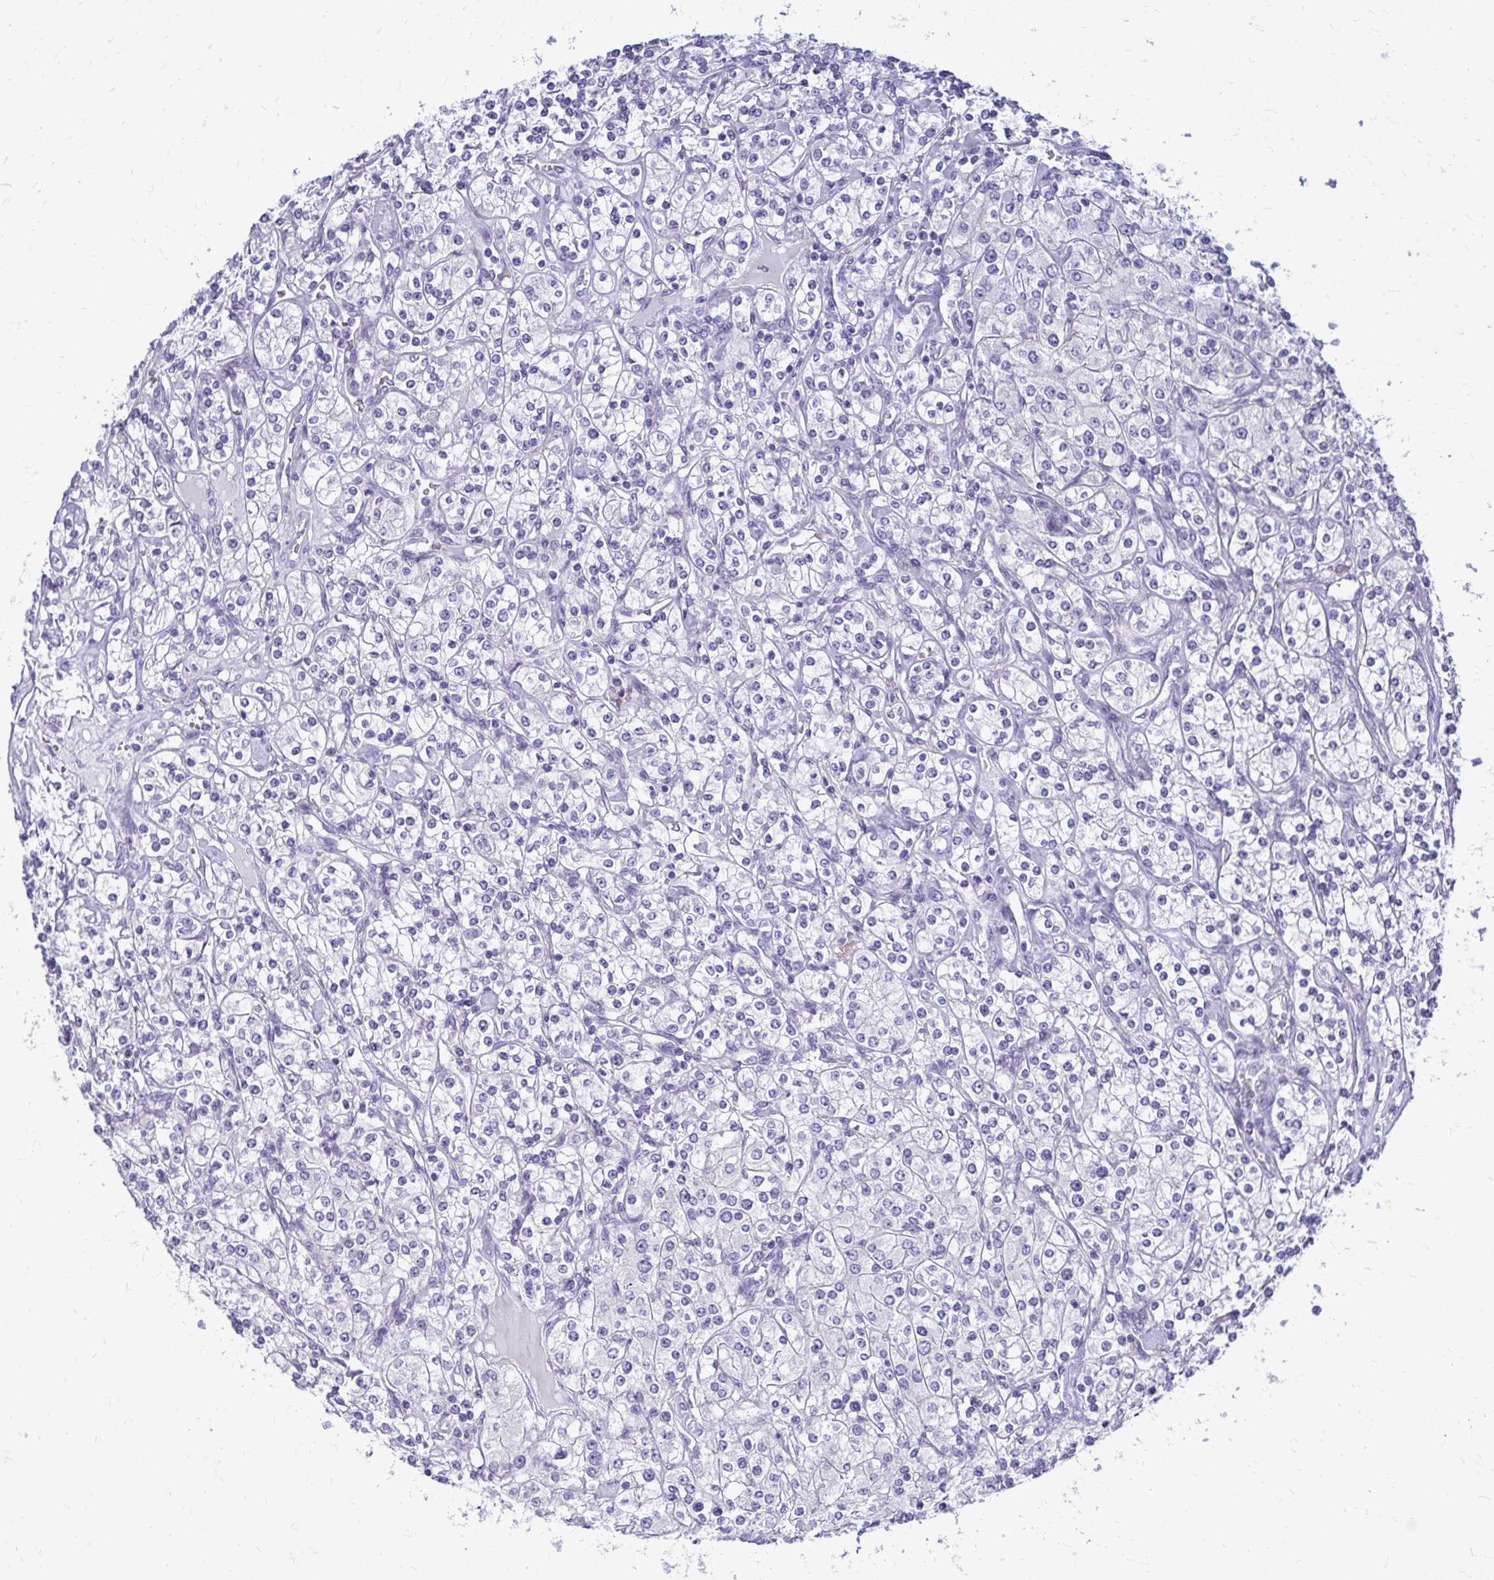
{"staining": {"intensity": "negative", "quantity": "none", "location": "none"}, "tissue": "renal cancer", "cell_type": "Tumor cells", "image_type": "cancer", "snomed": [{"axis": "morphology", "description": "Adenocarcinoma, NOS"}, {"axis": "topography", "description": "Kidney"}], "caption": "Immunohistochemistry micrograph of adenocarcinoma (renal) stained for a protein (brown), which reveals no staining in tumor cells.", "gene": "ZSWIM9", "patient": {"sex": "male", "age": 77}}